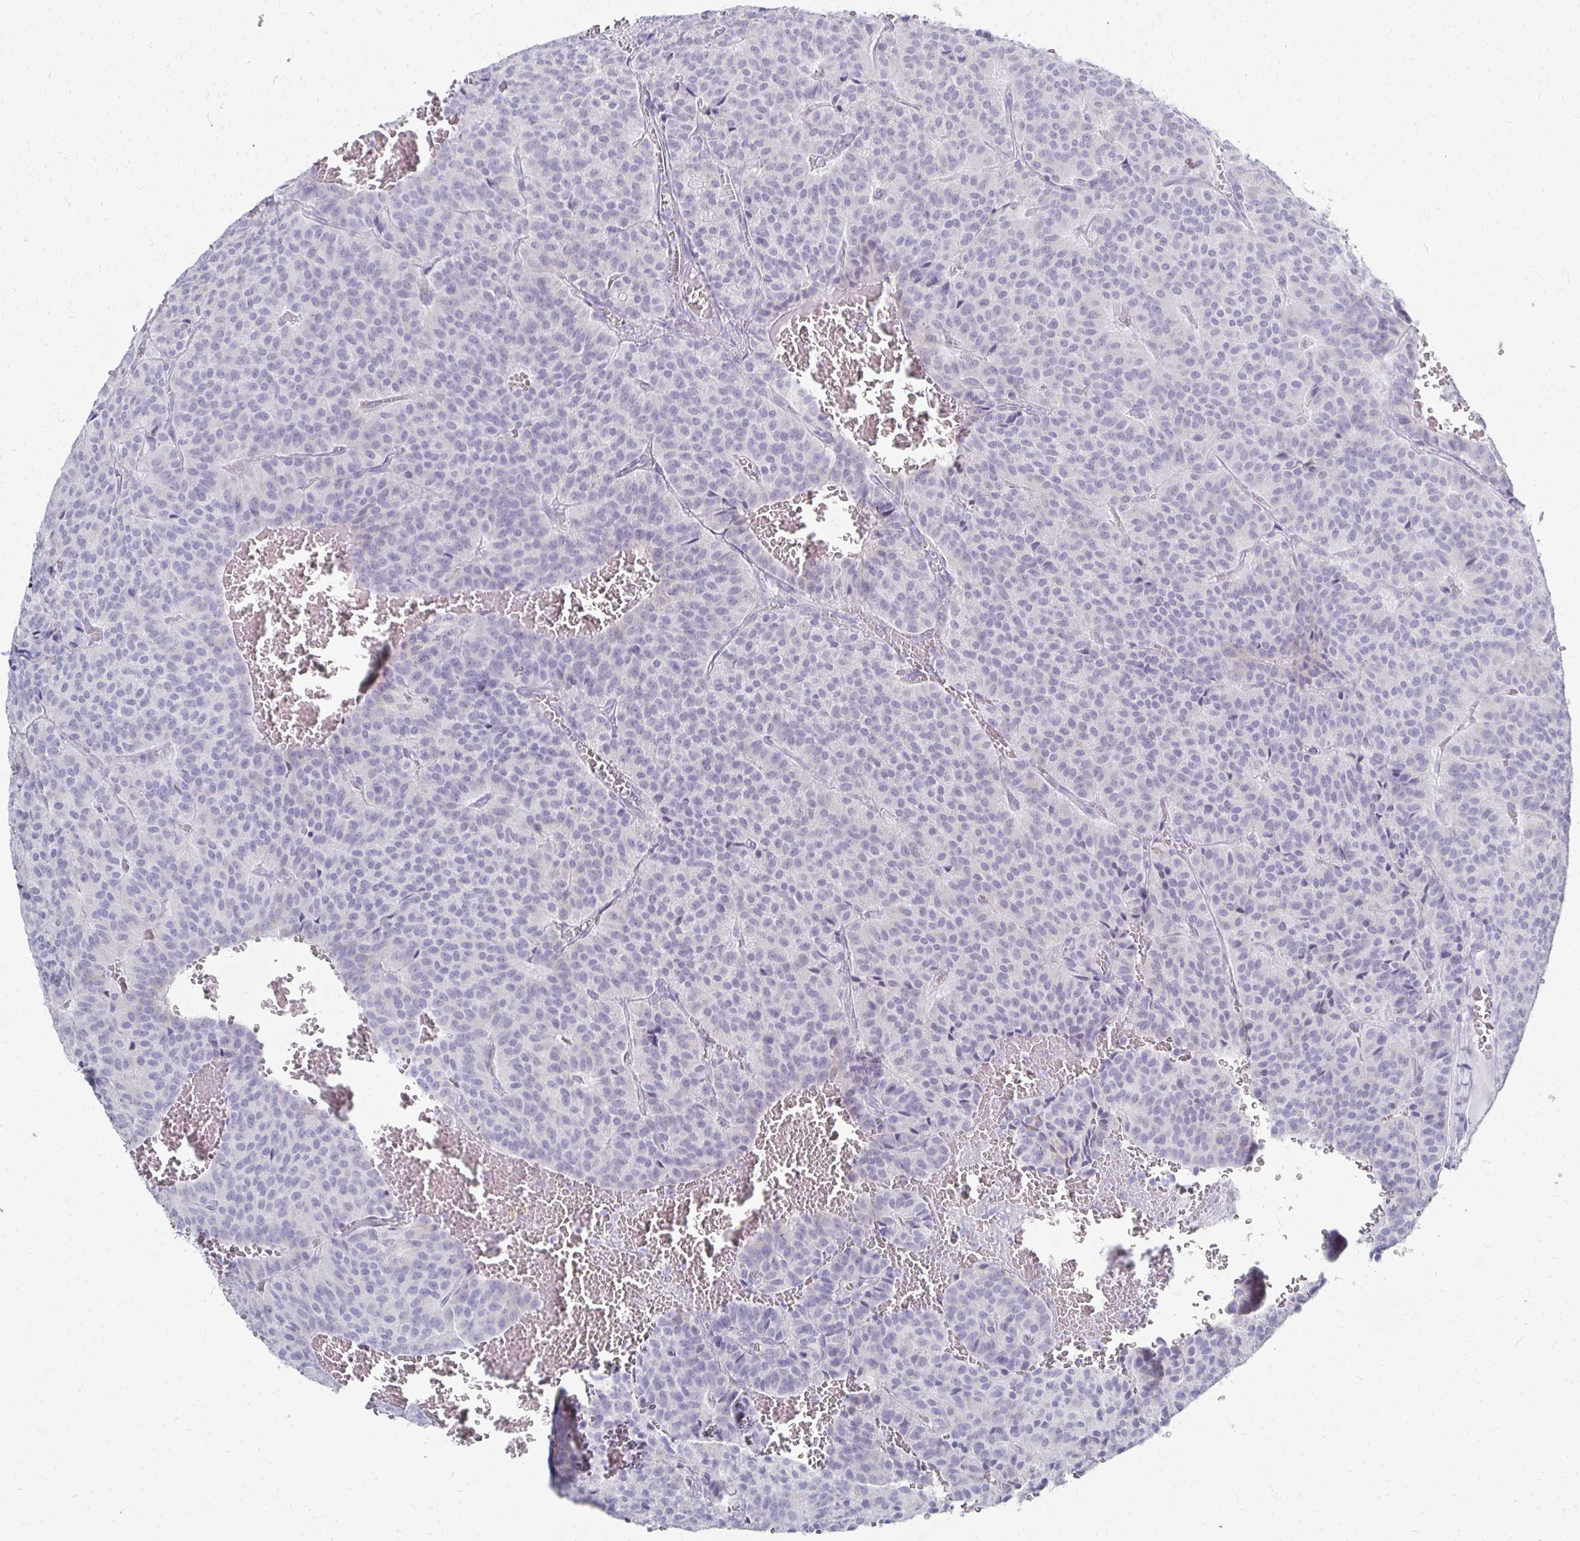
{"staining": {"intensity": "negative", "quantity": "none", "location": "none"}, "tissue": "carcinoid", "cell_type": "Tumor cells", "image_type": "cancer", "snomed": [{"axis": "morphology", "description": "Carcinoid, malignant, NOS"}, {"axis": "topography", "description": "Lung"}], "caption": "DAB immunohistochemical staining of human carcinoid (malignant) demonstrates no significant positivity in tumor cells.", "gene": "SYCP3", "patient": {"sex": "male", "age": 70}}